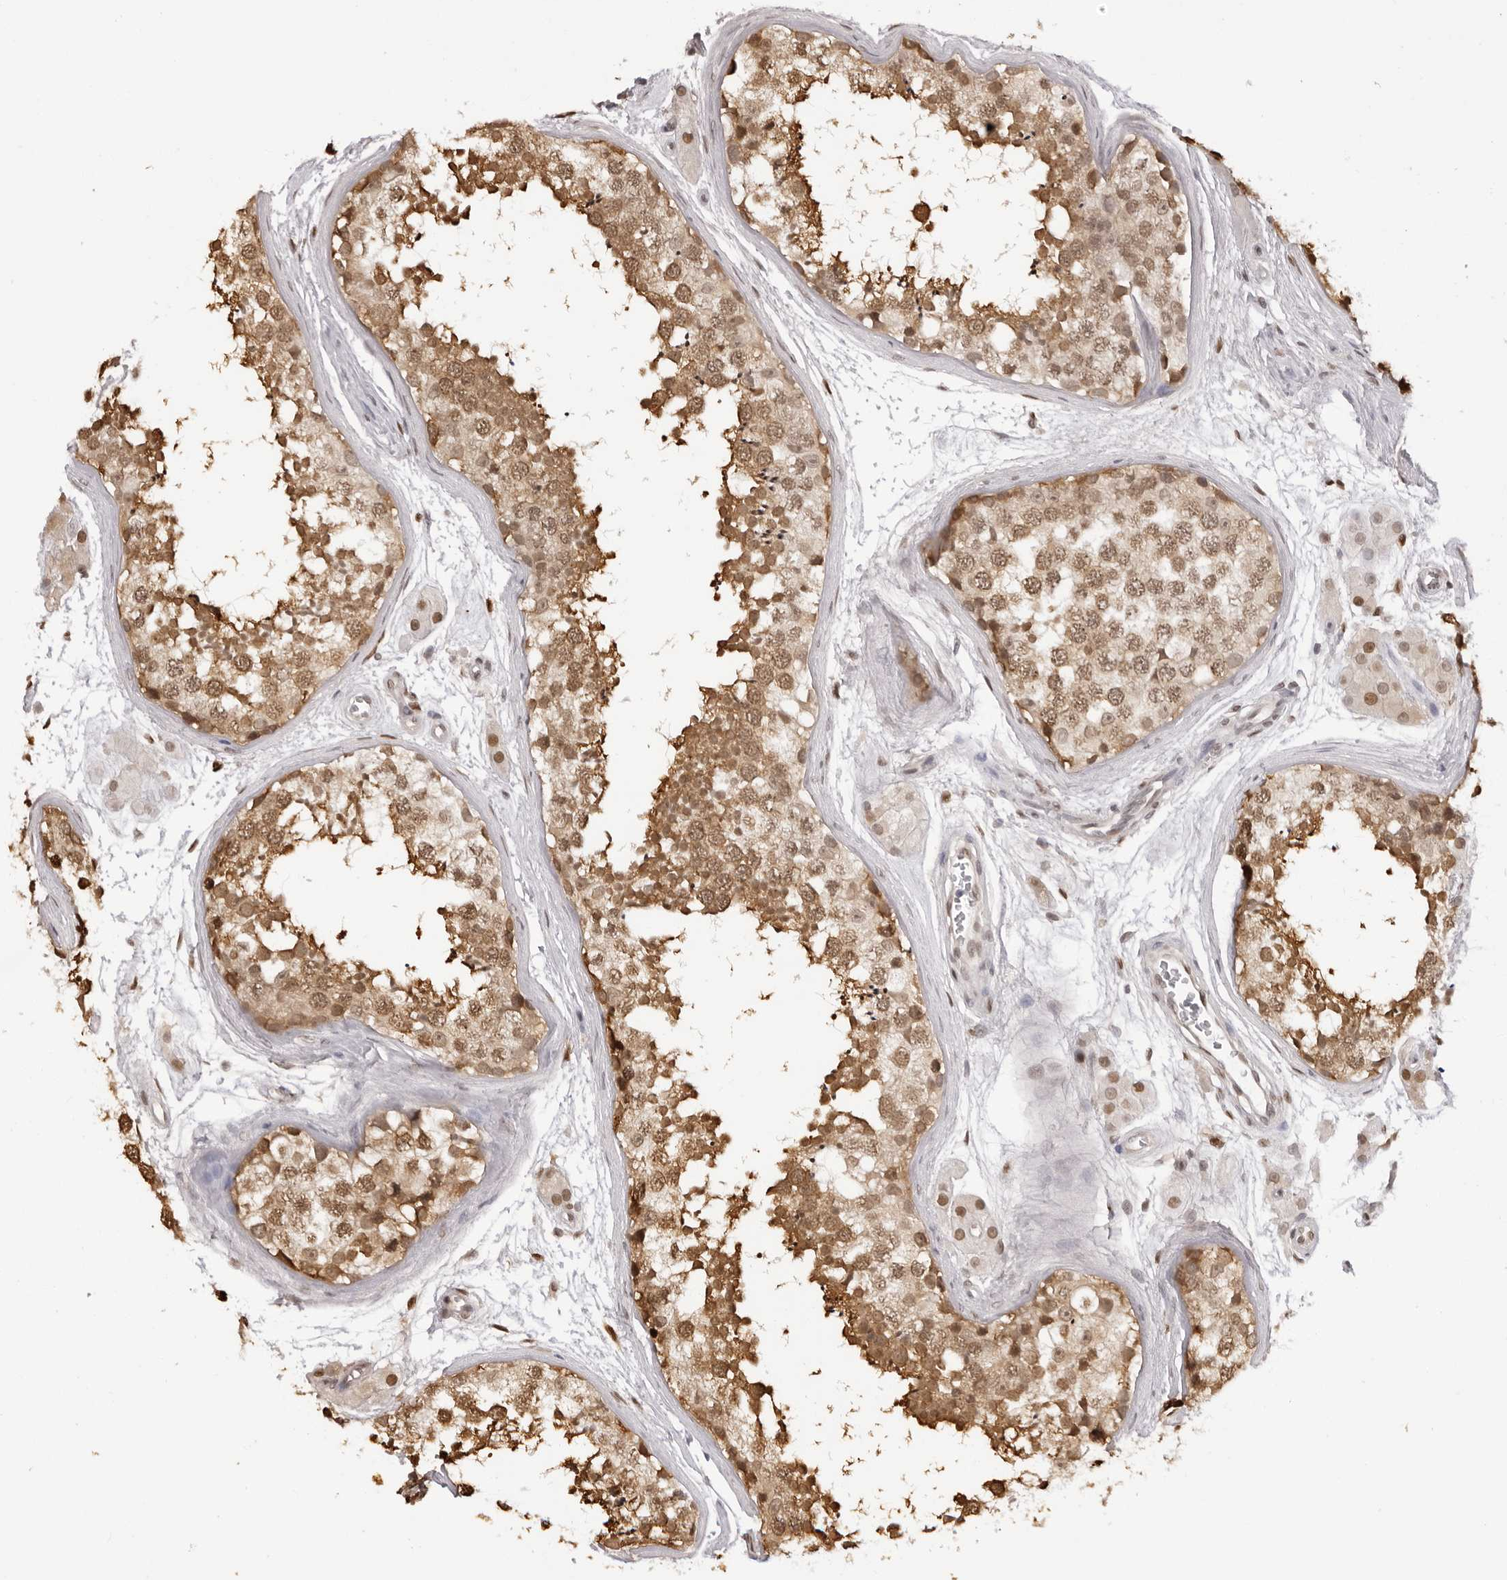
{"staining": {"intensity": "moderate", "quantity": ">75%", "location": "cytoplasmic/membranous,nuclear"}, "tissue": "testis", "cell_type": "Cells in seminiferous ducts", "image_type": "normal", "snomed": [{"axis": "morphology", "description": "Normal tissue, NOS"}, {"axis": "topography", "description": "Testis"}], "caption": "Testis stained with immunohistochemistry demonstrates moderate cytoplasmic/membranous,nuclear positivity in approximately >75% of cells in seminiferous ducts. The staining was performed using DAB to visualize the protein expression in brown, while the nuclei were stained in blue with hematoxylin (Magnification: 20x).", "gene": "HSPA4", "patient": {"sex": "male", "age": 56}}